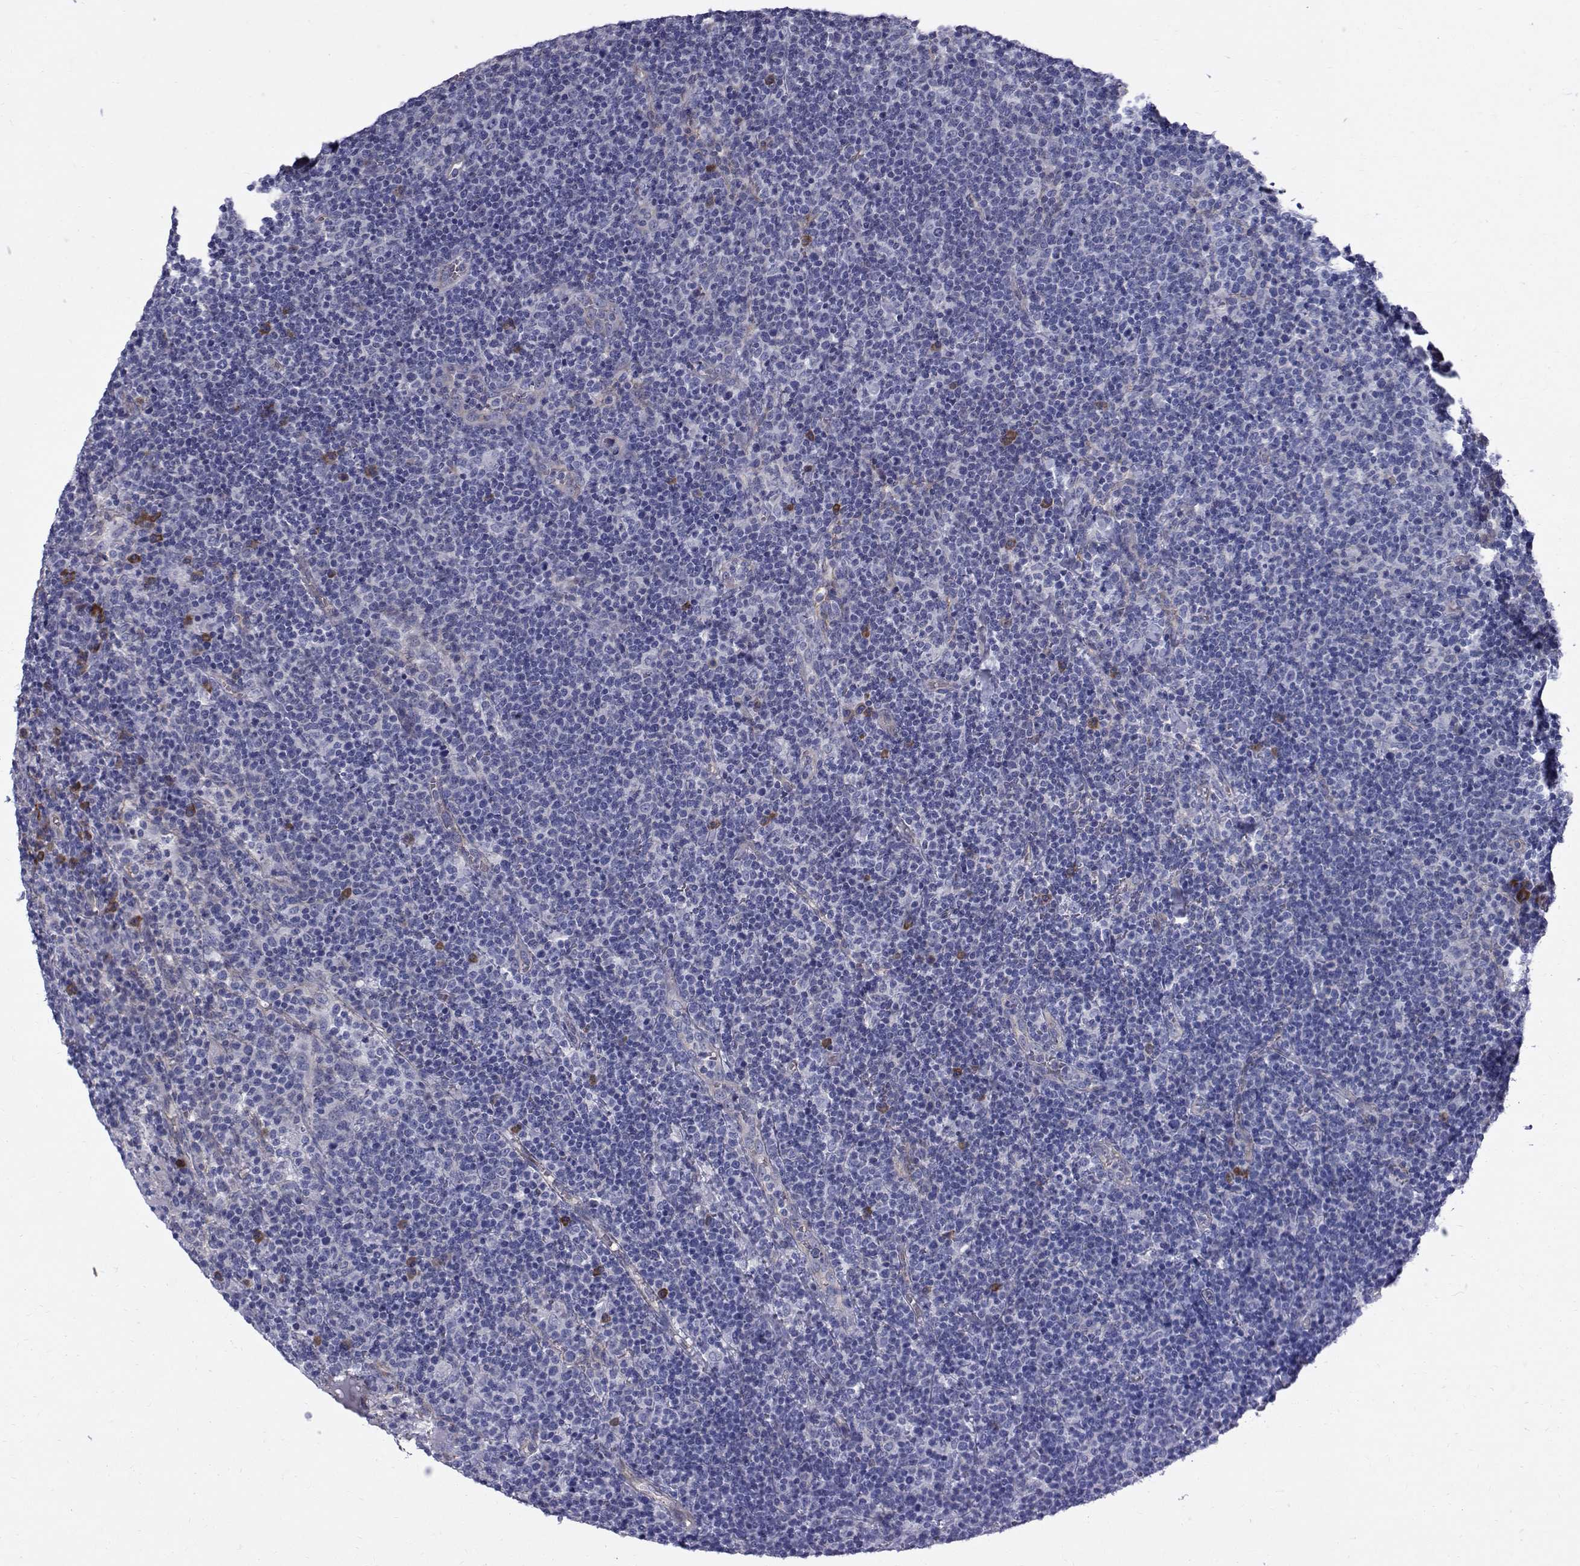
{"staining": {"intensity": "negative", "quantity": "none", "location": "none"}, "tissue": "lymphoma", "cell_type": "Tumor cells", "image_type": "cancer", "snomed": [{"axis": "morphology", "description": "Malignant lymphoma, non-Hodgkin's type, High grade"}, {"axis": "topography", "description": "Lymph node"}], "caption": "IHC micrograph of neoplastic tissue: human lymphoma stained with DAB (3,3'-diaminobenzidine) shows no significant protein expression in tumor cells. Nuclei are stained in blue.", "gene": "QPCT", "patient": {"sex": "male", "age": 61}}